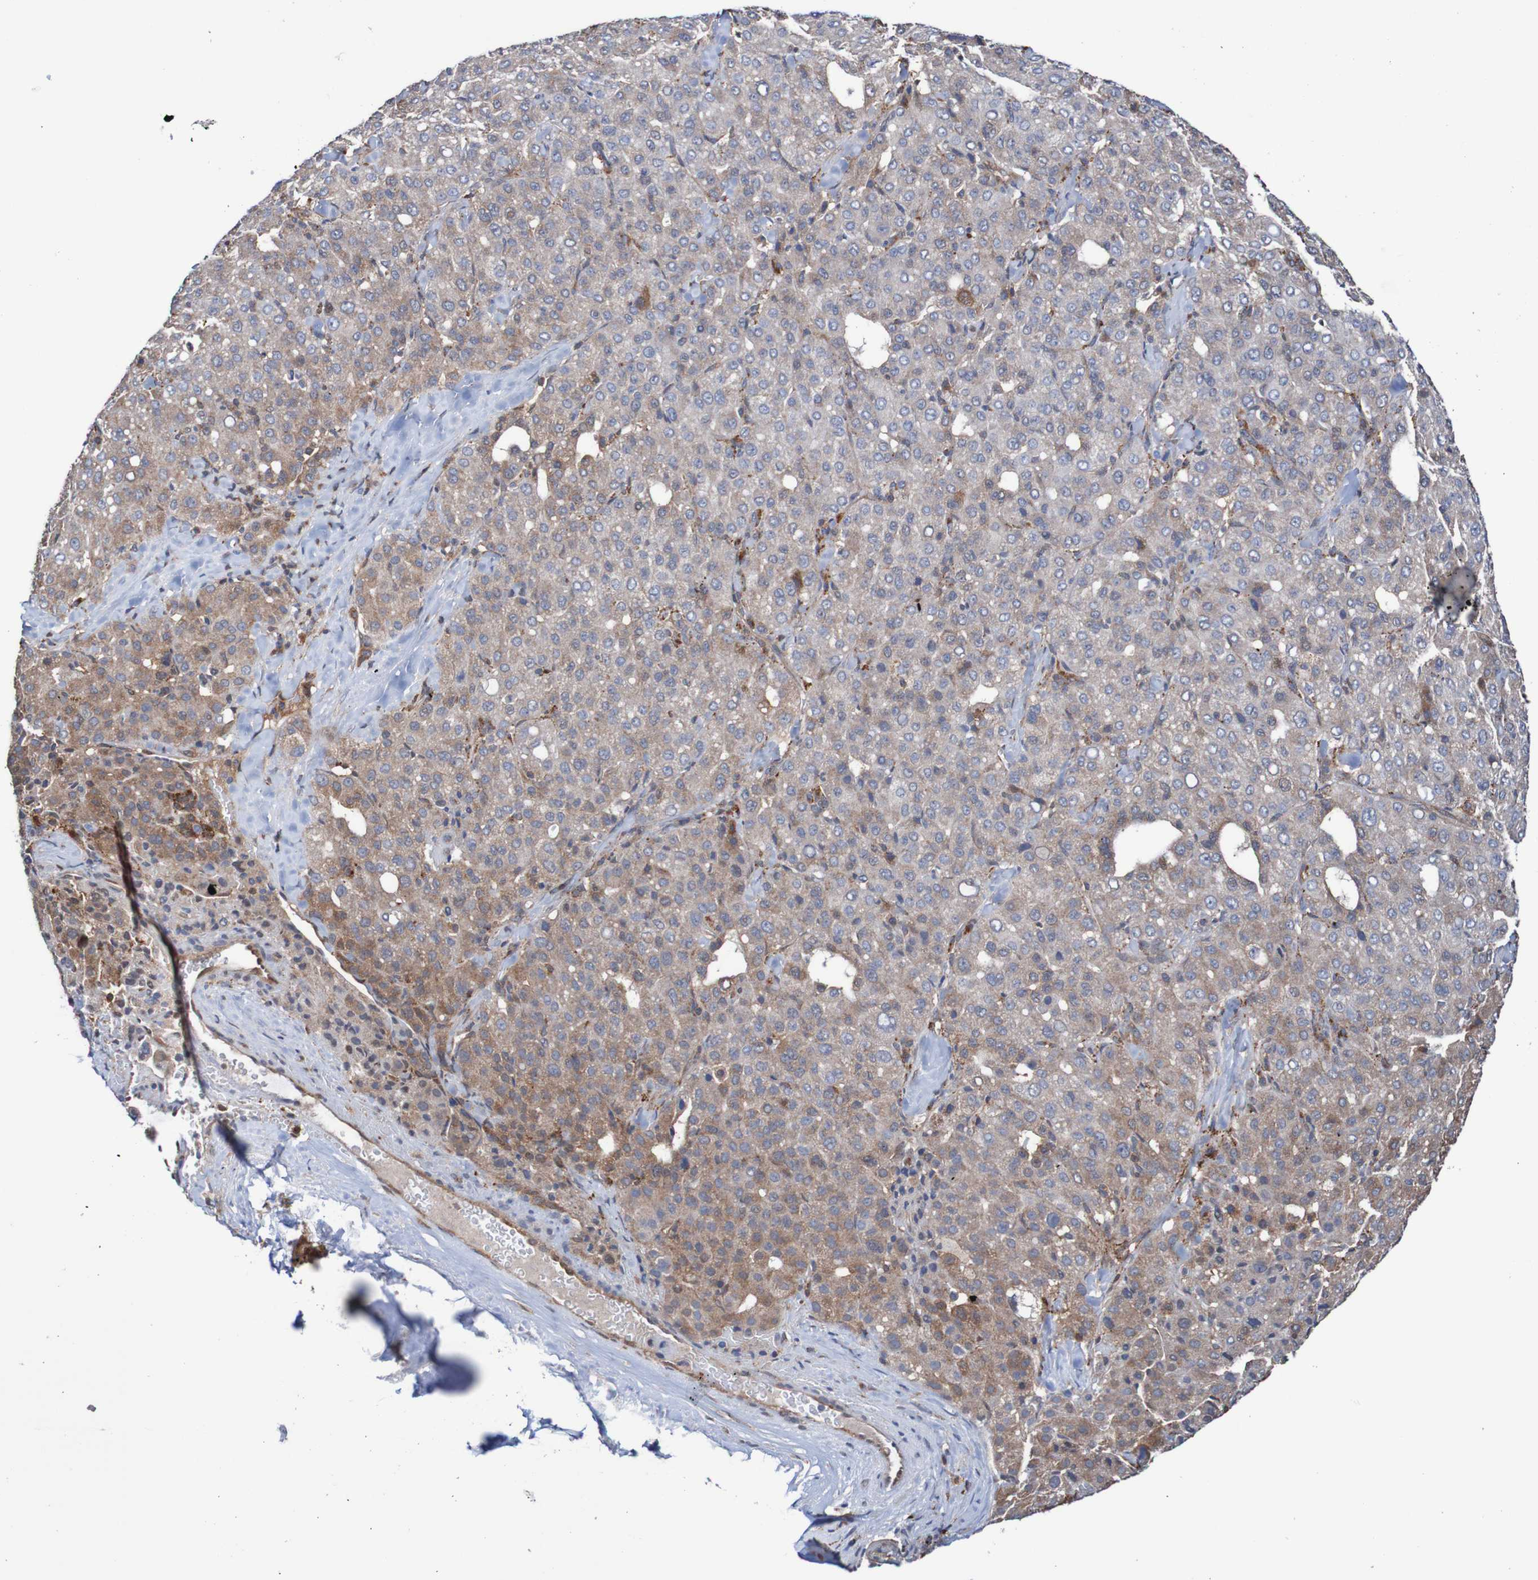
{"staining": {"intensity": "moderate", "quantity": "25%-75%", "location": "cytoplasmic/membranous"}, "tissue": "liver cancer", "cell_type": "Tumor cells", "image_type": "cancer", "snomed": [{"axis": "morphology", "description": "Carcinoma, Hepatocellular, NOS"}, {"axis": "topography", "description": "Liver"}], "caption": "Brown immunohistochemical staining in human hepatocellular carcinoma (liver) displays moderate cytoplasmic/membranous expression in approximately 25%-75% of tumor cells. The staining is performed using DAB (3,3'-diaminobenzidine) brown chromogen to label protein expression. The nuclei are counter-stained blue using hematoxylin.", "gene": "RIGI", "patient": {"sex": "male", "age": 65}}